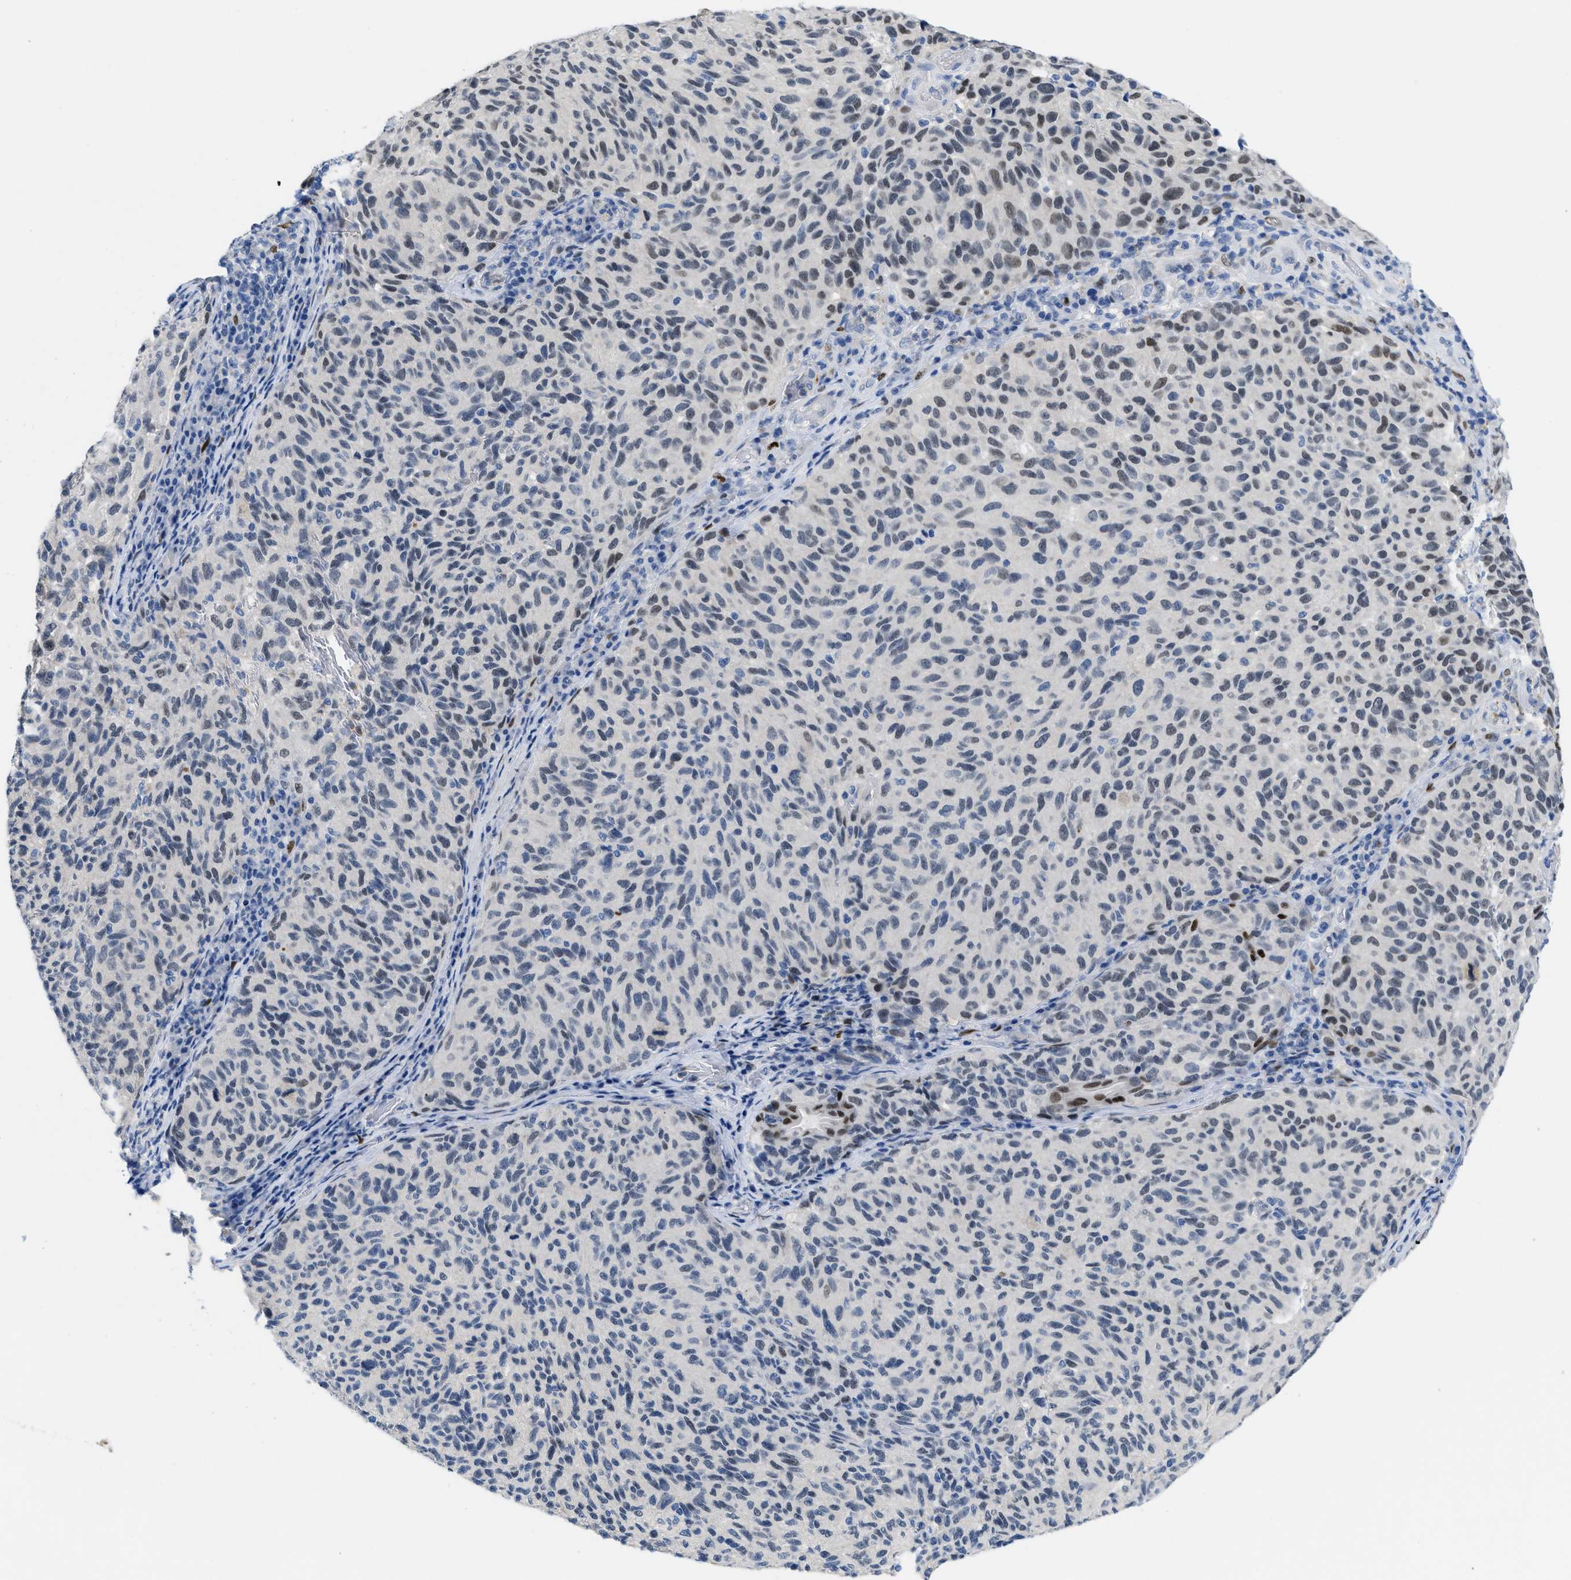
{"staining": {"intensity": "weak", "quantity": "<25%", "location": "nuclear"}, "tissue": "melanoma", "cell_type": "Tumor cells", "image_type": "cancer", "snomed": [{"axis": "morphology", "description": "Malignant melanoma, NOS"}, {"axis": "topography", "description": "Skin"}], "caption": "Malignant melanoma was stained to show a protein in brown. There is no significant positivity in tumor cells.", "gene": "NFIX", "patient": {"sex": "female", "age": 73}}